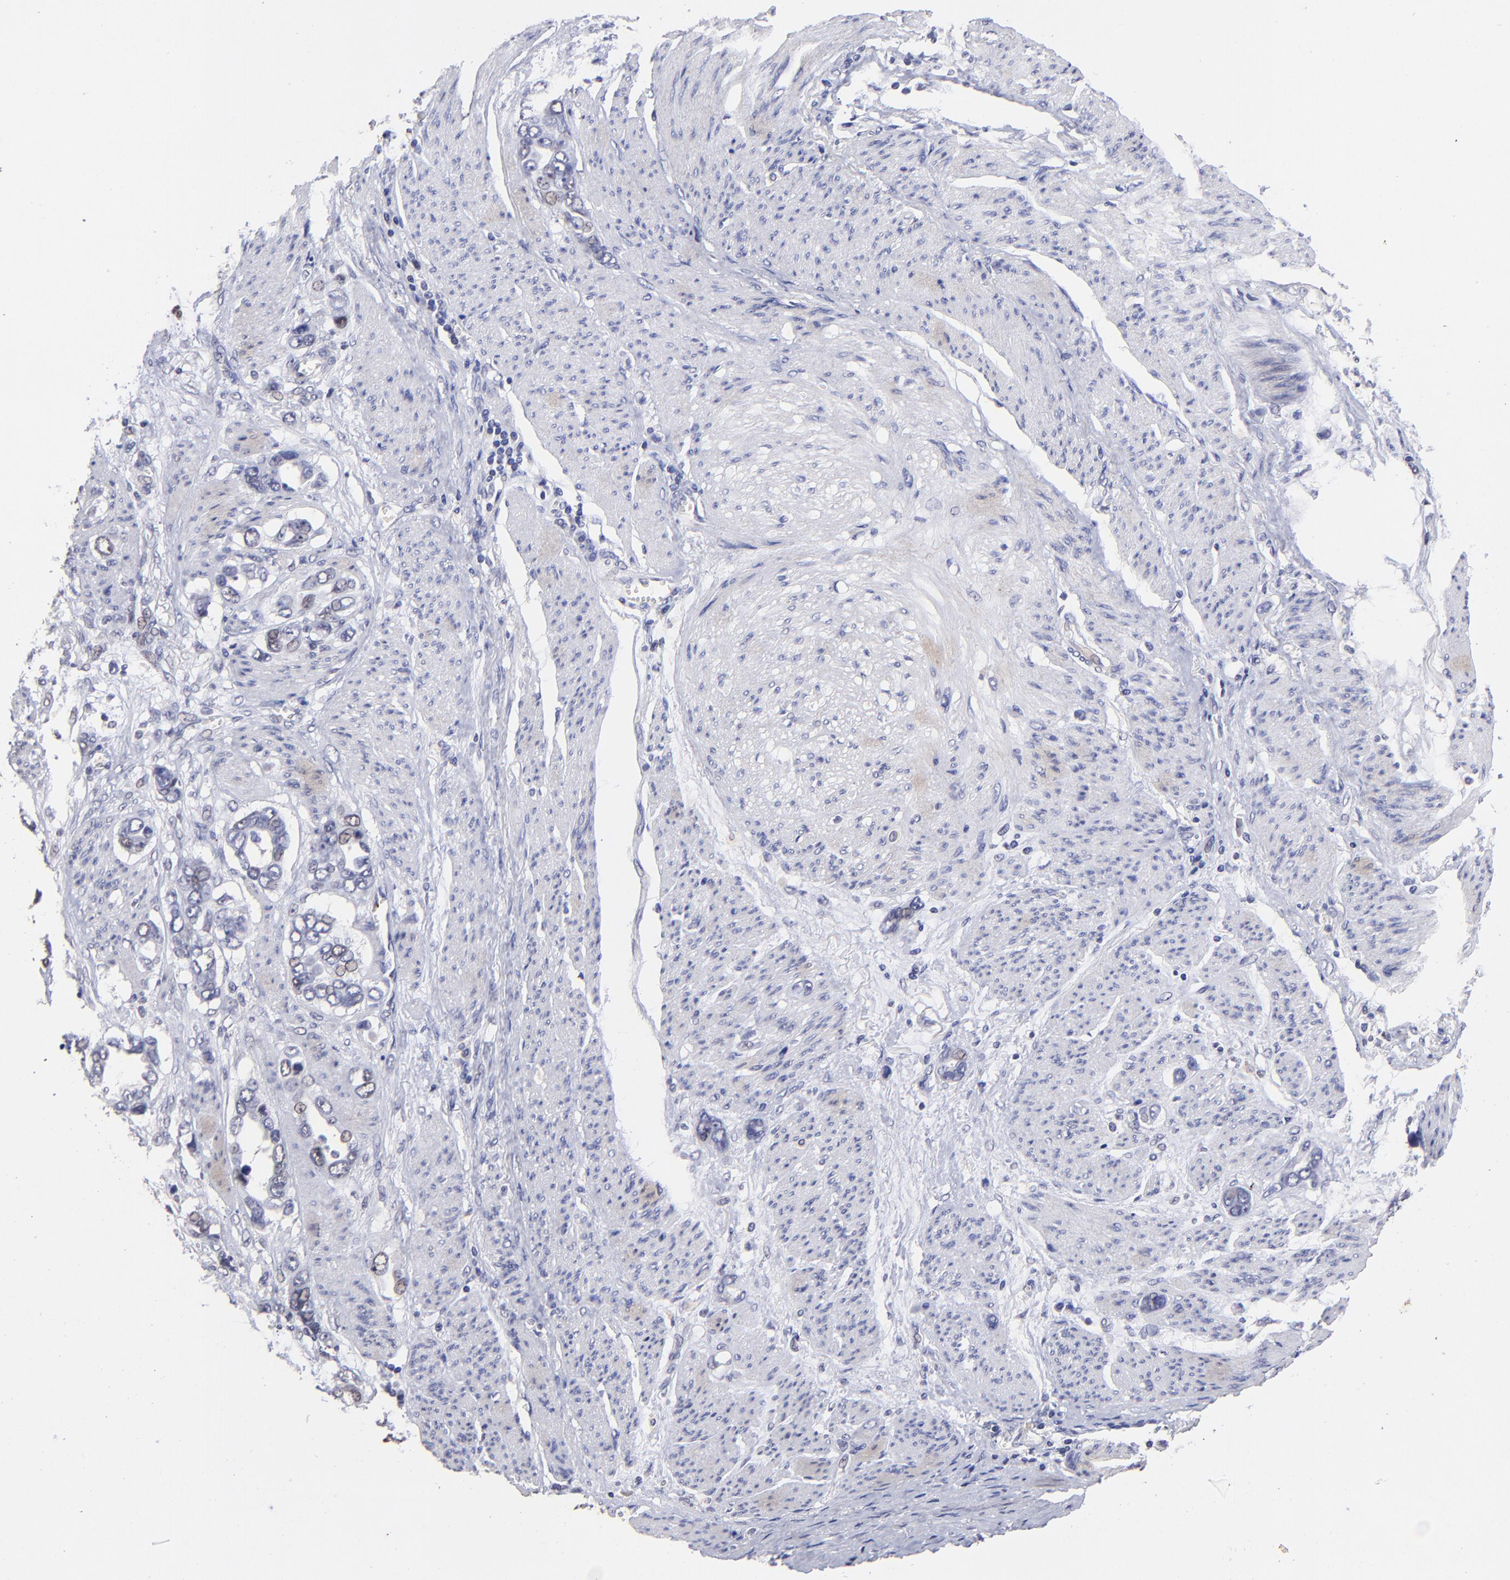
{"staining": {"intensity": "weak", "quantity": "<25%", "location": "nuclear"}, "tissue": "stomach cancer", "cell_type": "Tumor cells", "image_type": "cancer", "snomed": [{"axis": "morphology", "description": "Adenocarcinoma, NOS"}, {"axis": "topography", "description": "Stomach"}], "caption": "Human stomach adenocarcinoma stained for a protein using immunohistochemistry displays no positivity in tumor cells.", "gene": "DNMT1", "patient": {"sex": "male", "age": 78}}